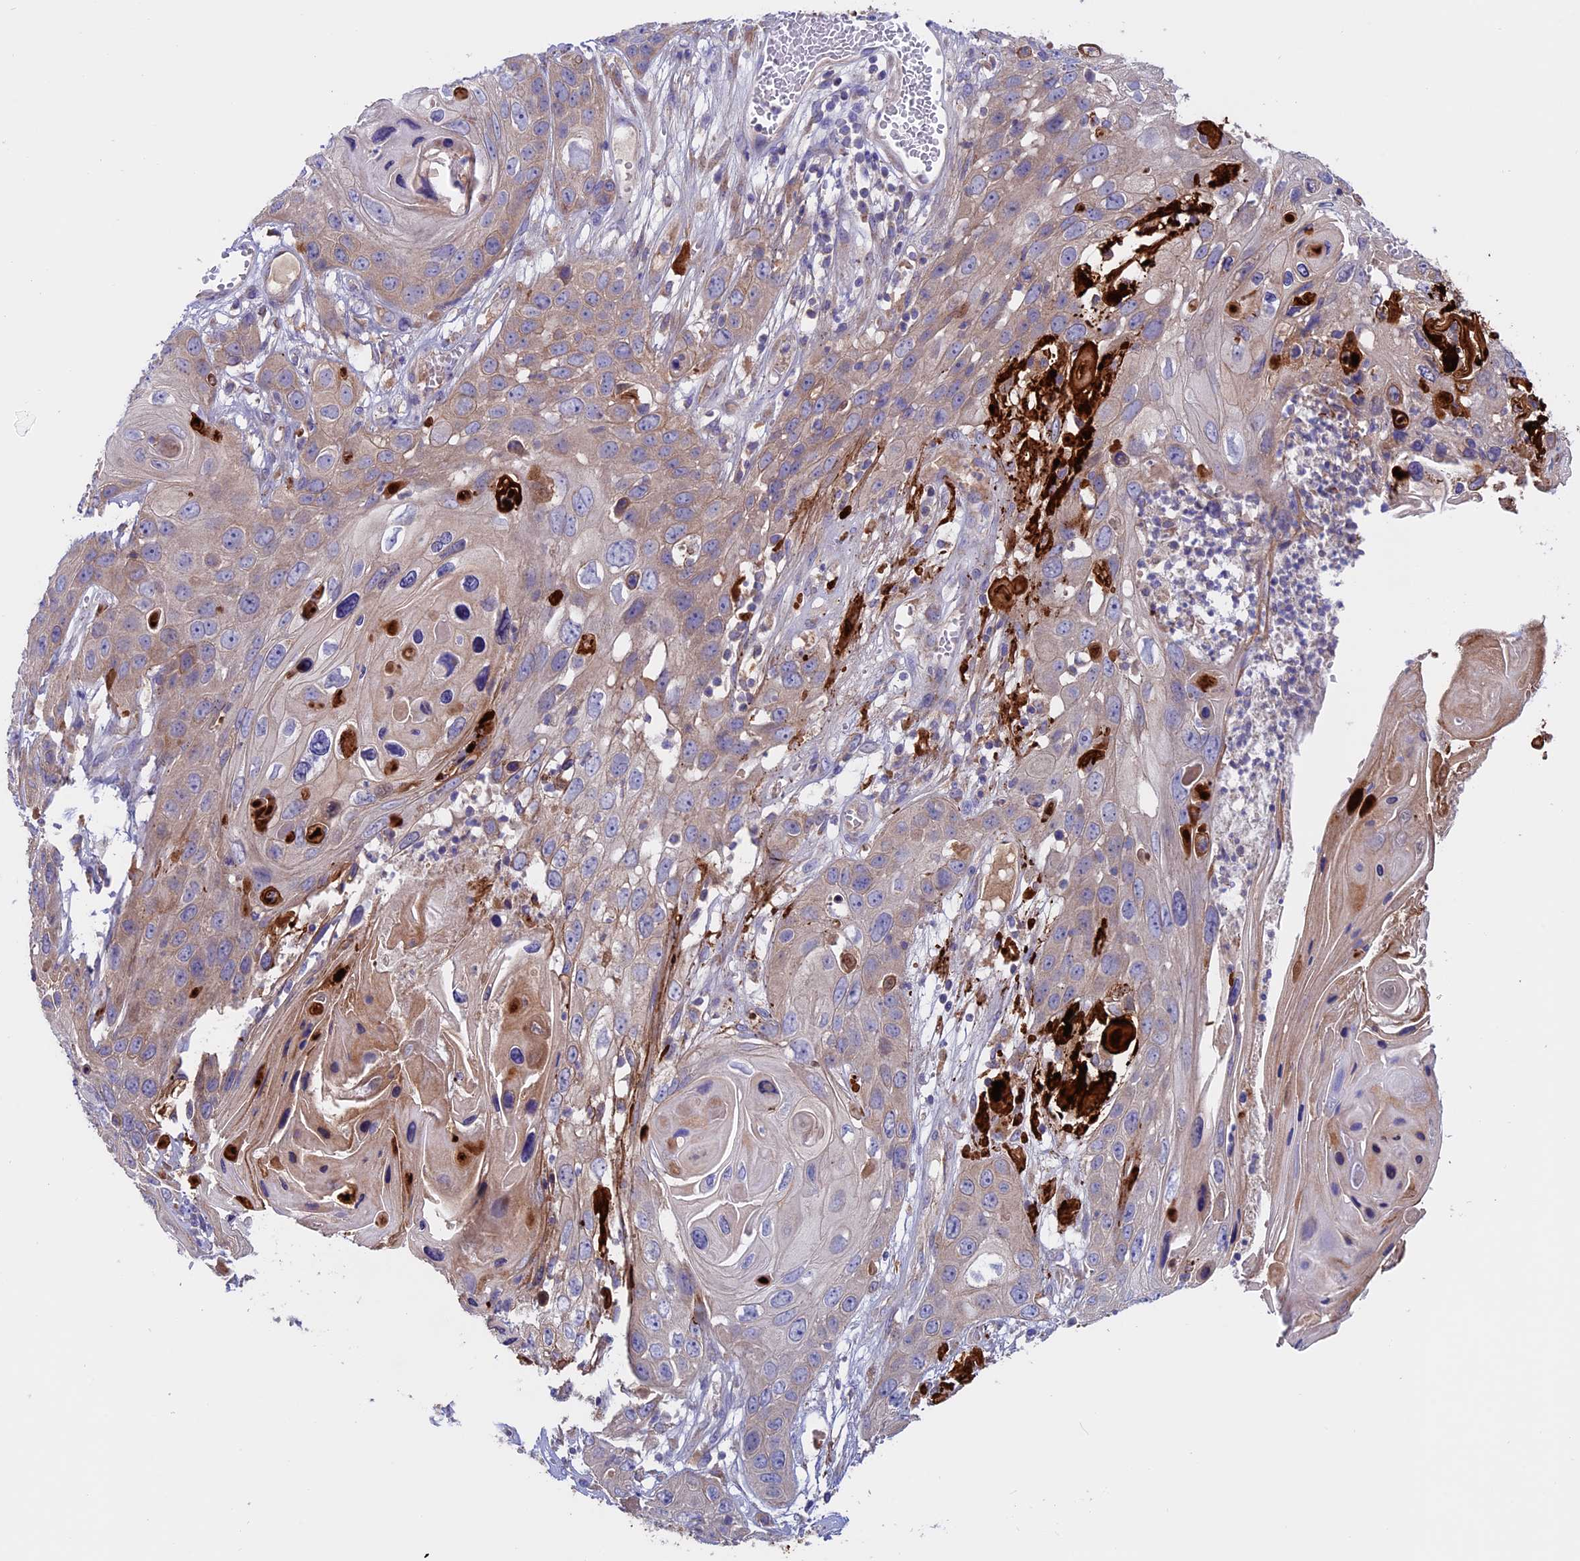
{"staining": {"intensity": "weak", "quantity": "25%-75%", "location": "cytoplasmic/membranous"}, "tissue": "skin cancer", "cell_type": "Tumor cells", "image_type": "cancer", "snomed": [{"axis": "morphology", "description": "Squamous cell carcinoma, NOS"}, {"axis": "topography", "description": "Skin"}], "caption": "Weak cytoplasmic/membranous staining for a protein is identified in about 25%-75% of tumor cells of squamous cell carcinoma (skin) using IHC.", "gene": "PTPN9", "patient": {"sex": "male", "age": 55}}